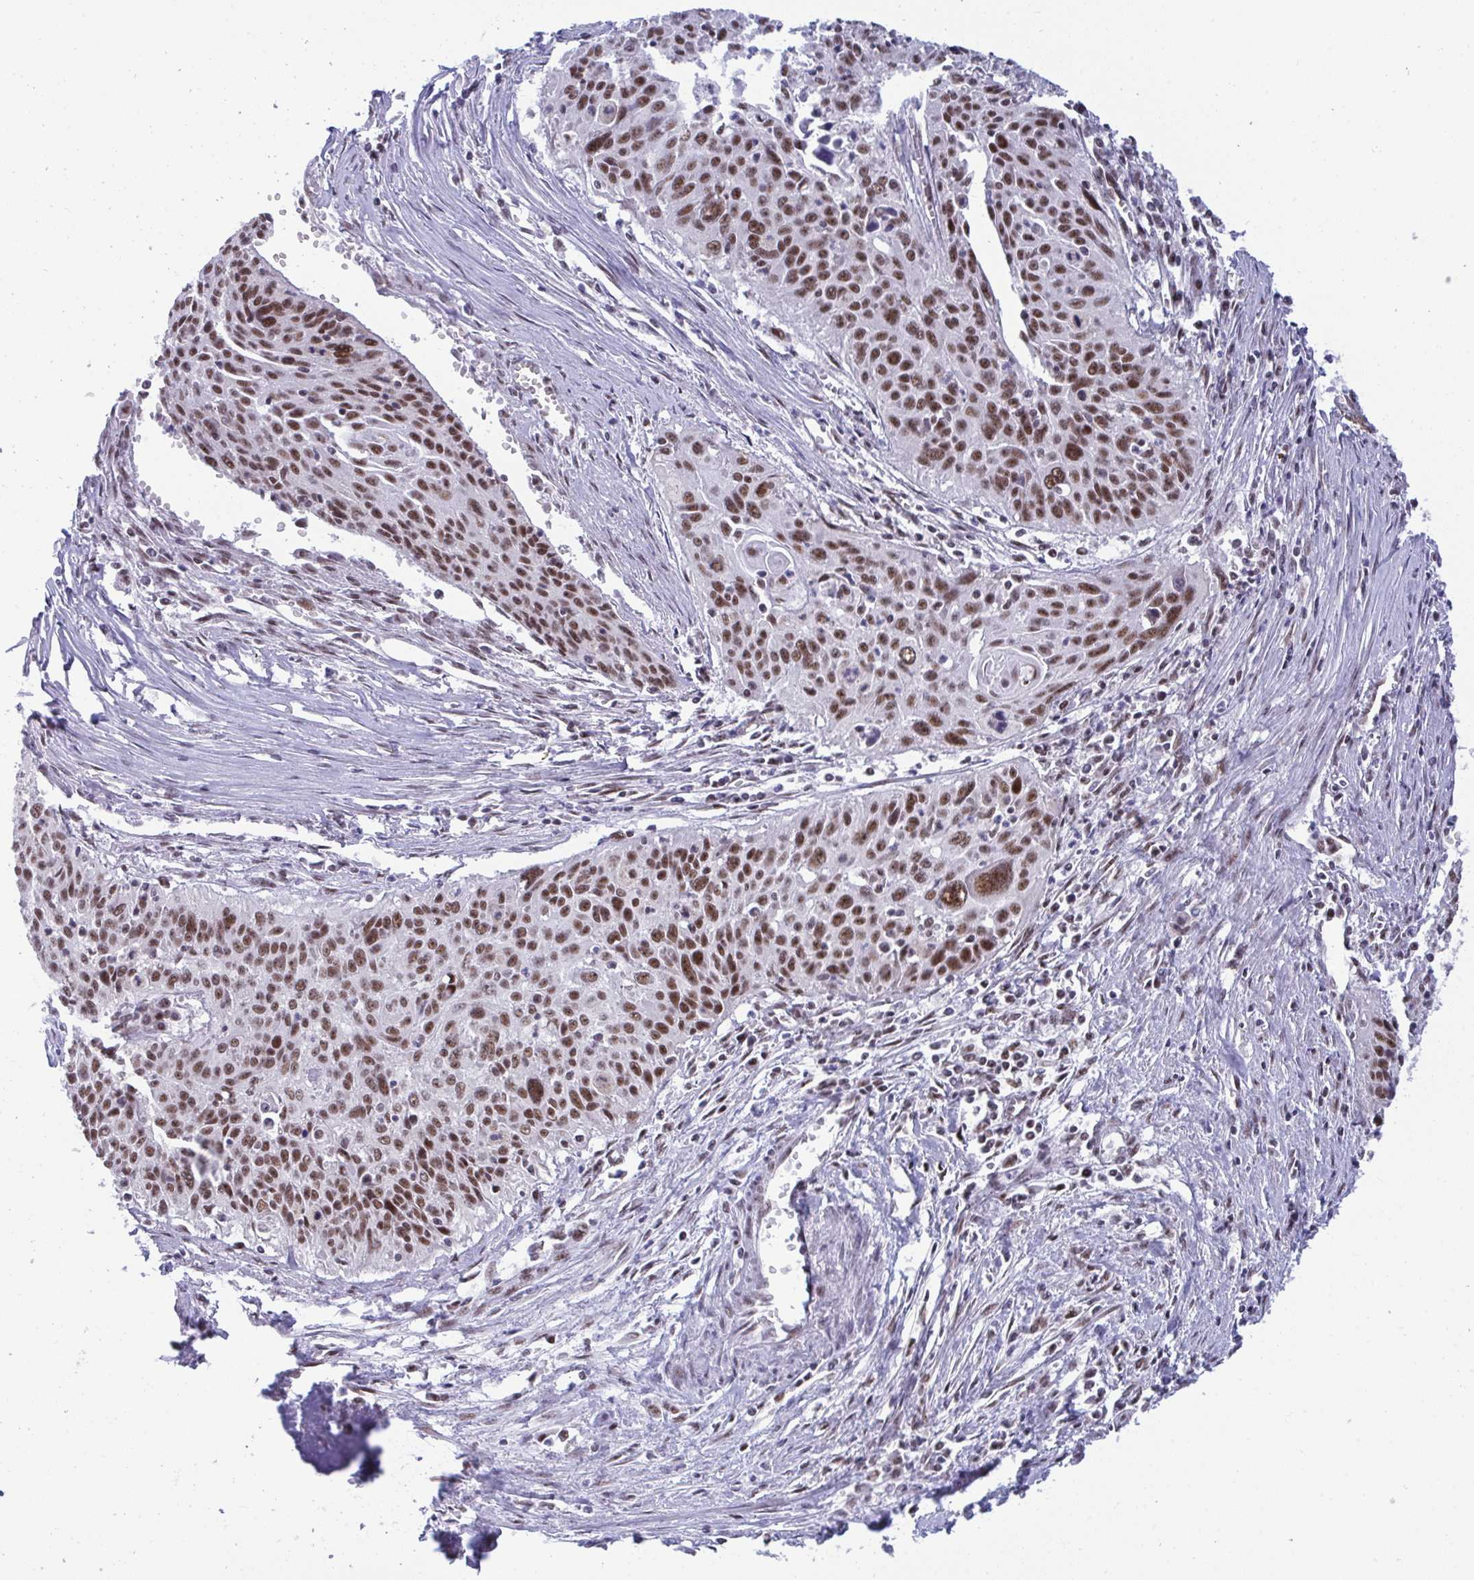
{"staining": {"intensity": "moderate", "quantity": ">75%", "location": "nuclear"}, "tissue": "cervical cancer", "cell_type": "Tumor cells", "image_type": "cancer", "snomed": [{"axis": "morphology", "description": "Squamous cell carcinoma, NOS"}, {"axis": "topography", "description": "Cervix"}], "caption": "Squamous cell carcinoma (cervical) stained with a brown dye exhibits moderate nuclear positive expression in about >75% of tumor cells.", "gene": "WBP11", "patient": {"sex": "female", "age": 55}}